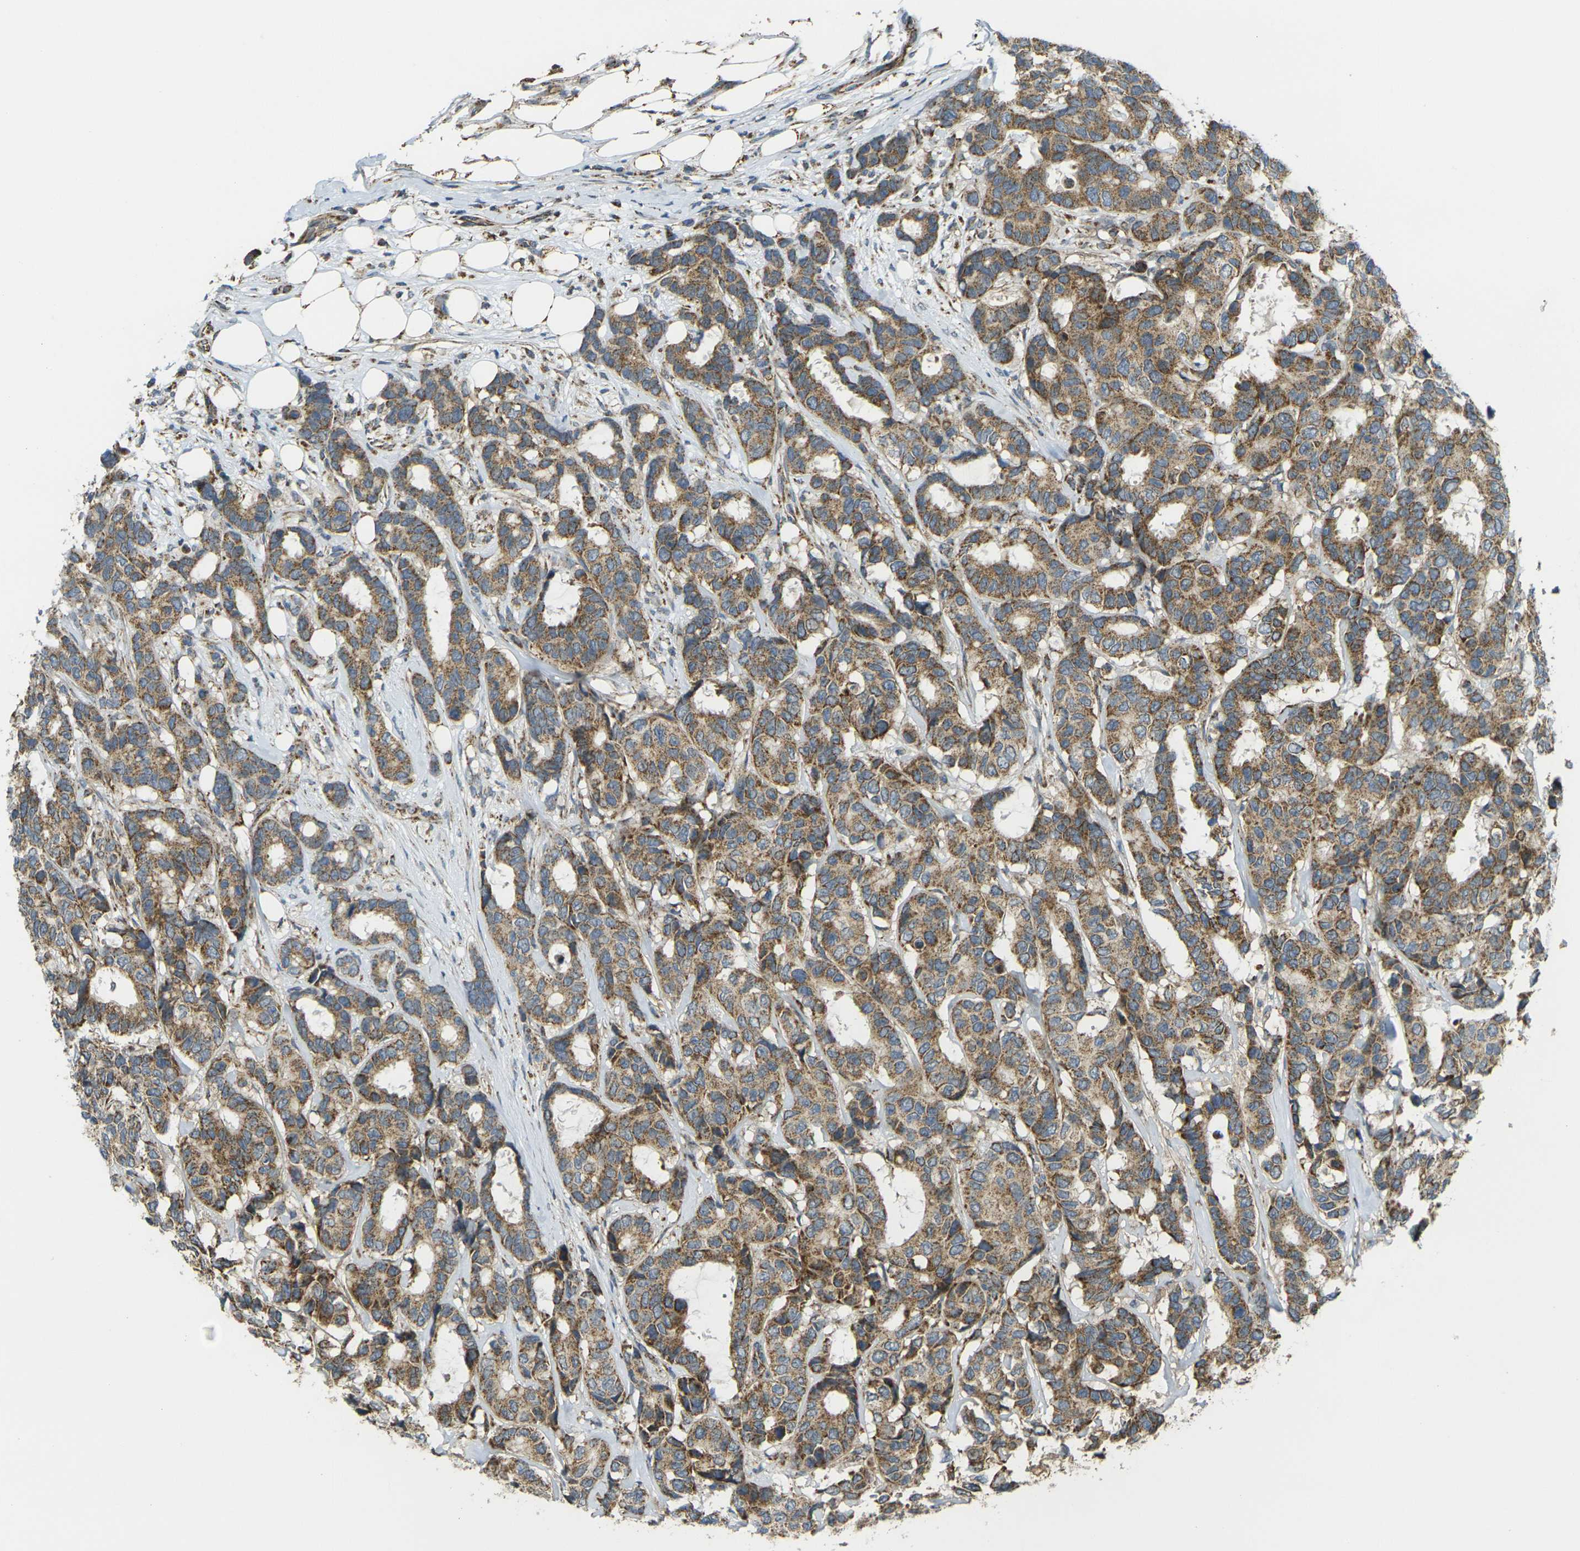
{"staining": {"intensity": "moderate", "quantity": ">75%", "location": "cytoplasmic/membranous"}, "tissue": "breast cancer", "cell_type": "Tumor cells", "image_type": "cancer", "snomed": [{"axis": "morphology", "description": "Duct carcinoma"}, {"axis": "topography", "description": "Breast"}], "caption": "The micrograph displays a brown stain indicating the presence of a protein in the cytoplasmic/membranous of tumor cells in breast cancer.", "gene": "IGF1R", "patient": {"sex": "female", "age": 87}}